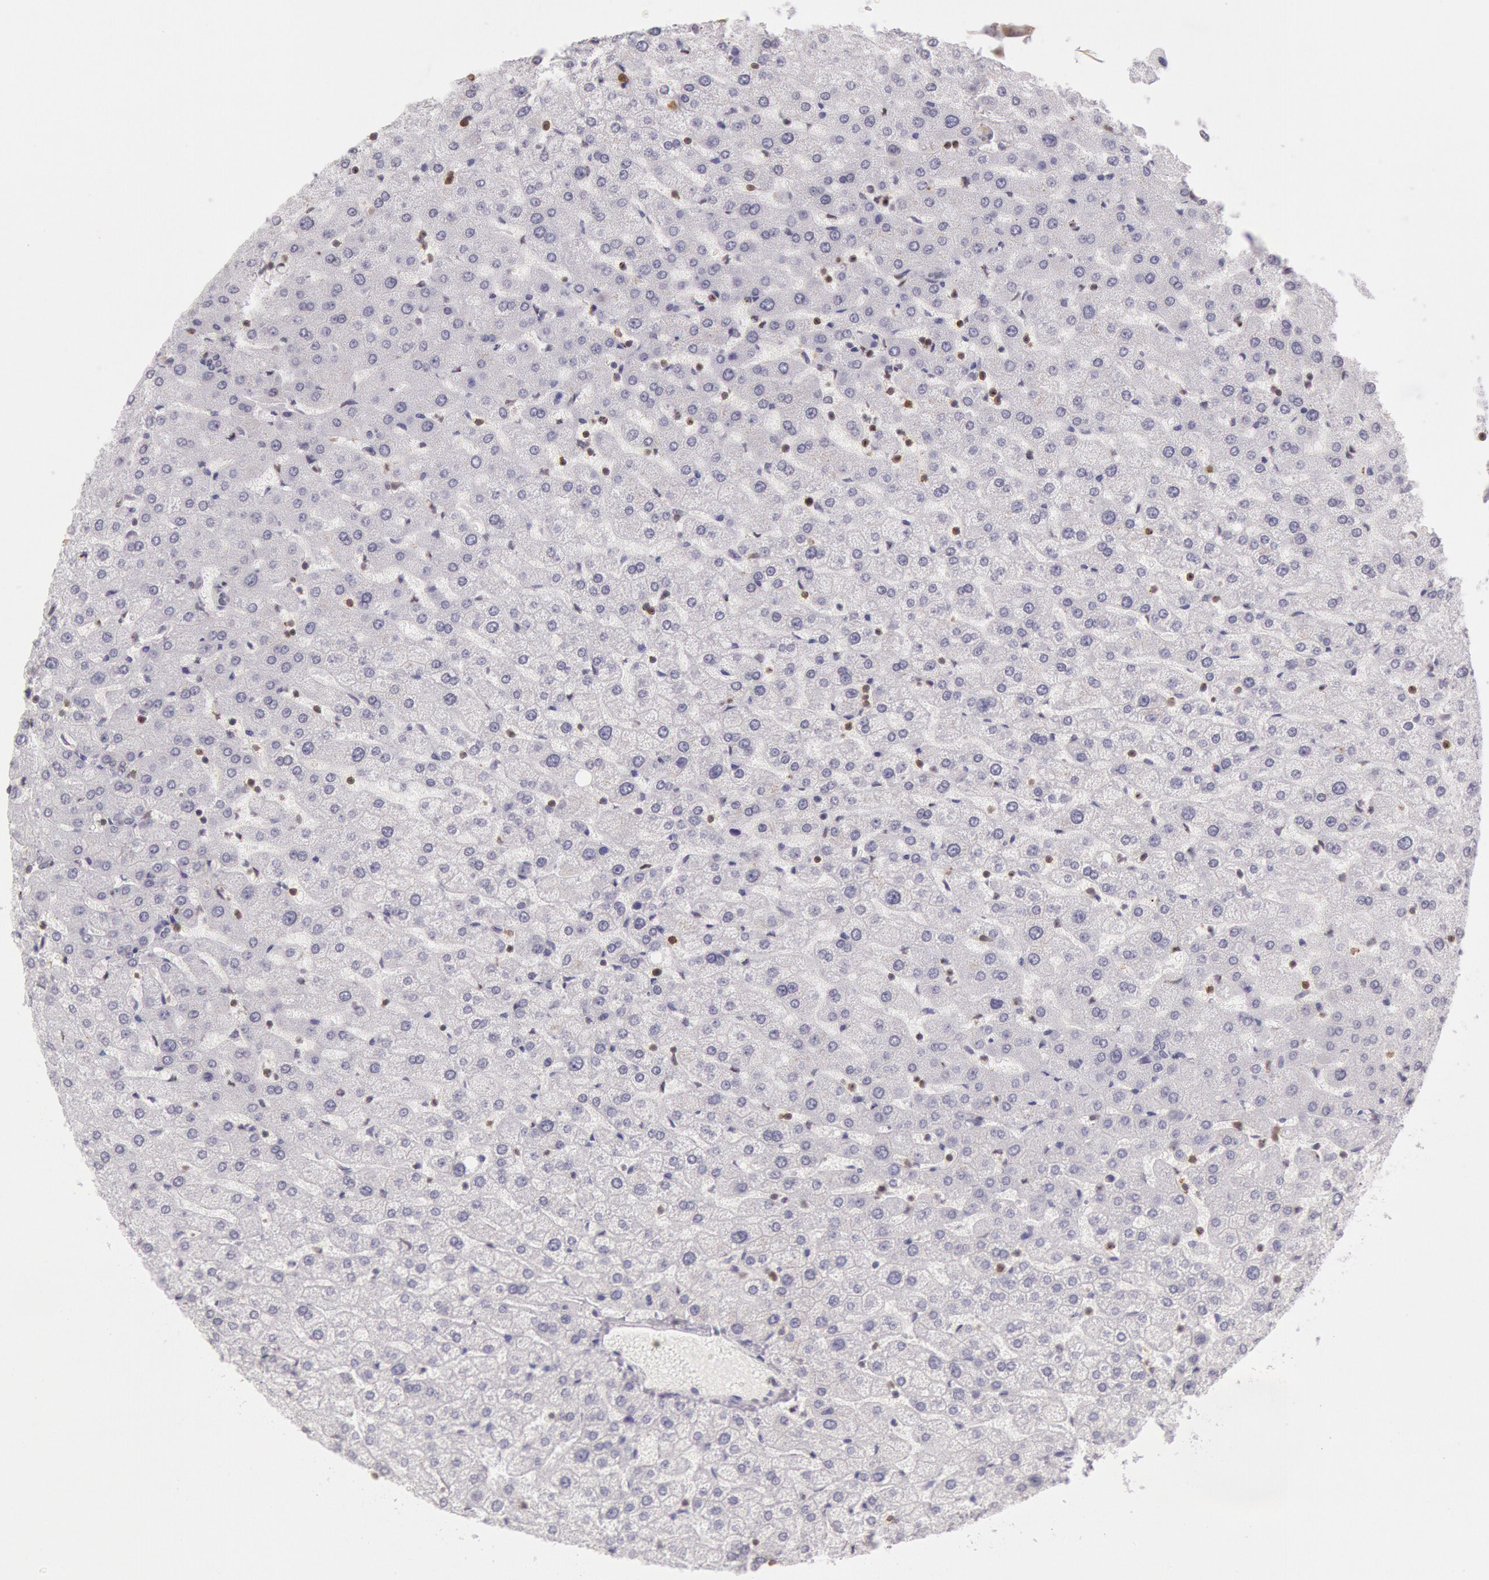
{"staining": {"intensity": "negative", "quantity": "none", "location": "none"}, "tissue": "liver", "cell_type": "Cholangiocytes", "image_type": "normal", "snomed": [{"axis": "morphology", "description": "Normal tissue, NOS"}, {"axis": "morphology", "description": "Fibrosis, NOS"}, {"axis": "topography", "description": "Liver"}], "caption": "A high-resolution histopathology image shows immunohistochemistry staining of unremarkable liver, which shows no significant expression in cholangiocytes.", "gene": "HIF1A", "patient": {"sex": "female", "age": 29}}